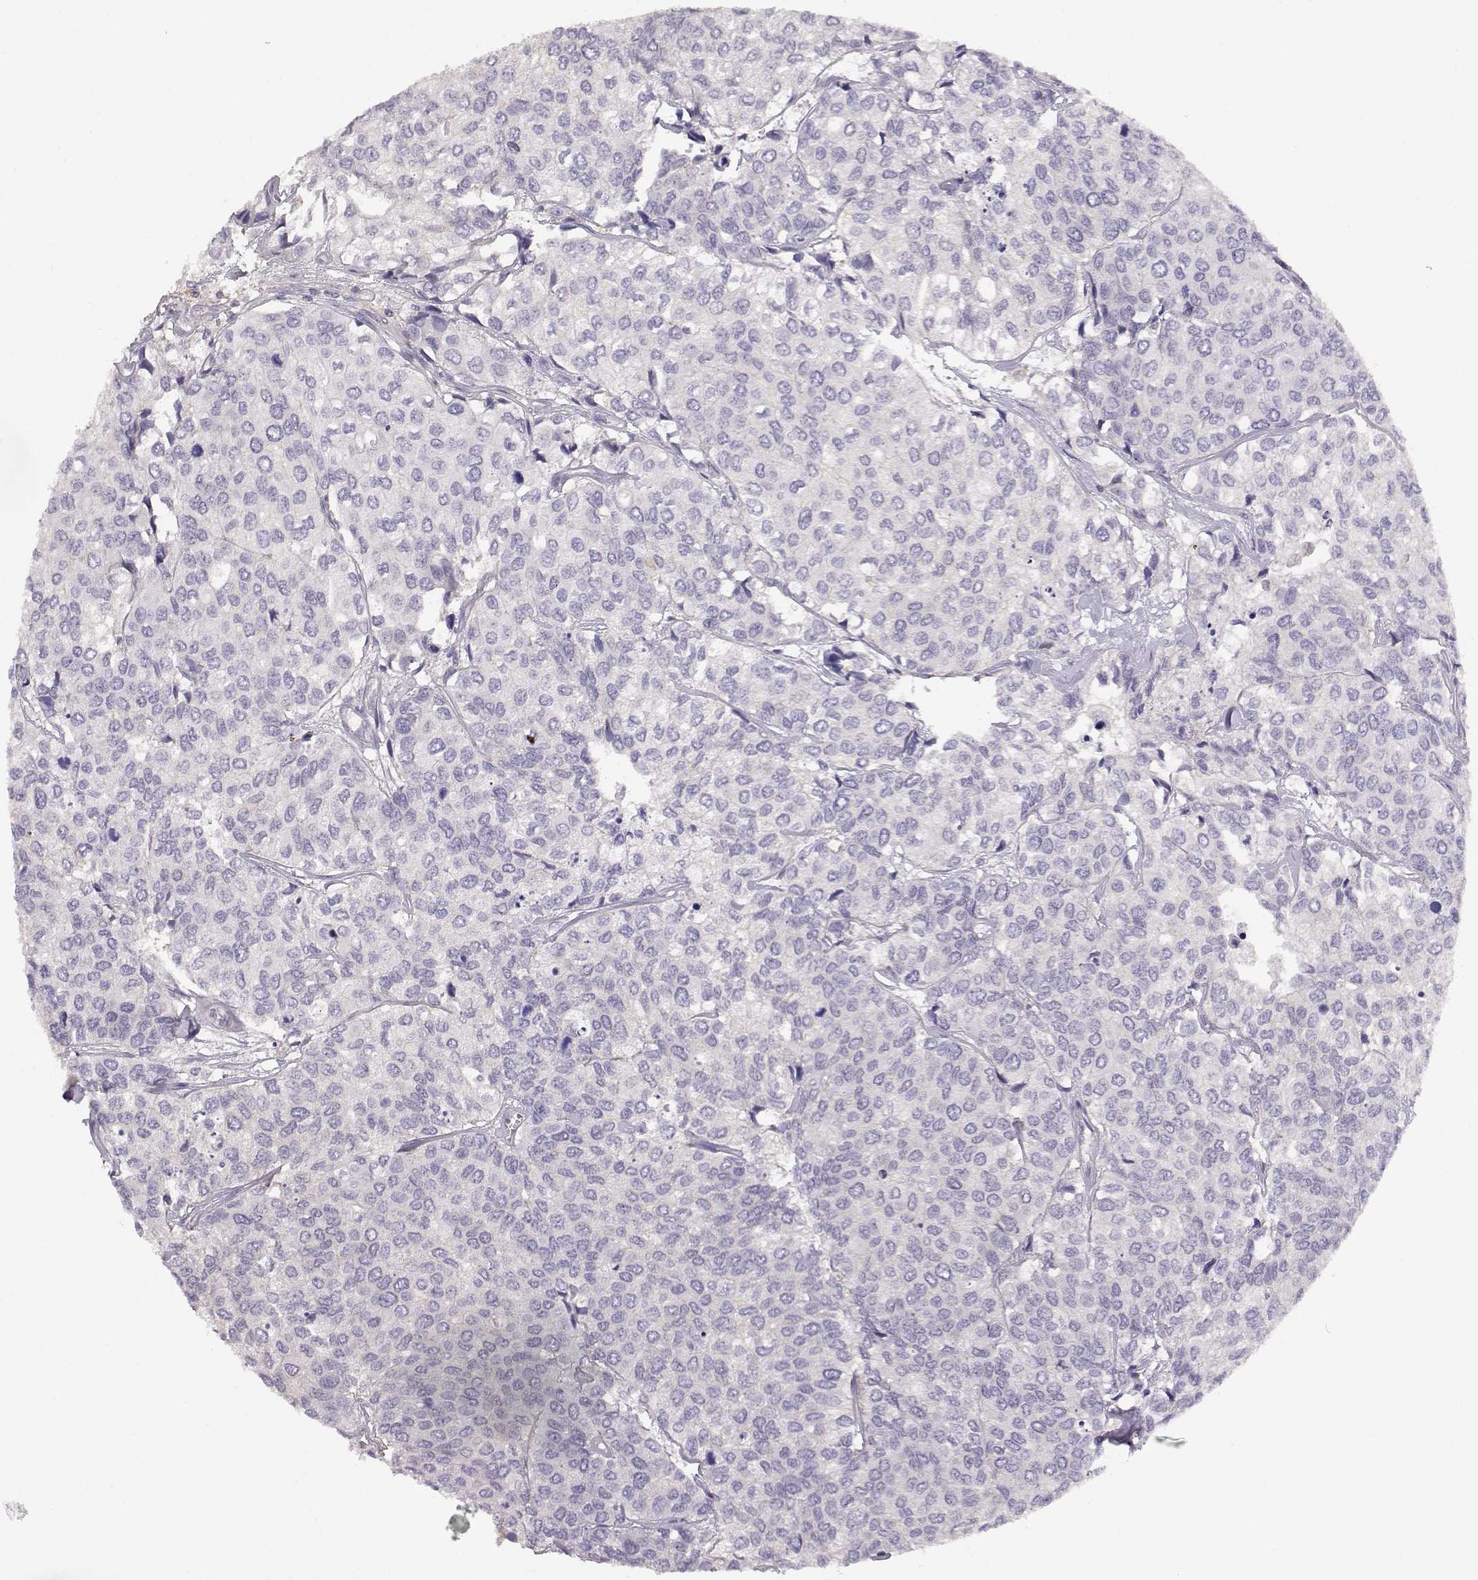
{"staining": {"intensity": "negative", "quantity": "none", "location": "none"}, "tissue": "urothelial cancer", "cell_type": "Tumor cells", "image_type": "cancer", "snomed": [{"axis": "morphology", "description": "Urothelial carcinoma, High grade"}, {"axis": "topography", "description": "Urinary bladder"}], "caption": "High magnification brightfield microscopy of urothelial cancer stained with DAB (brown) and counterstained with hematoxylin (blue): tumor cells show no significant expression.", "gene": "DAPL1", "patient": {"sex": "male", "age": 73}}